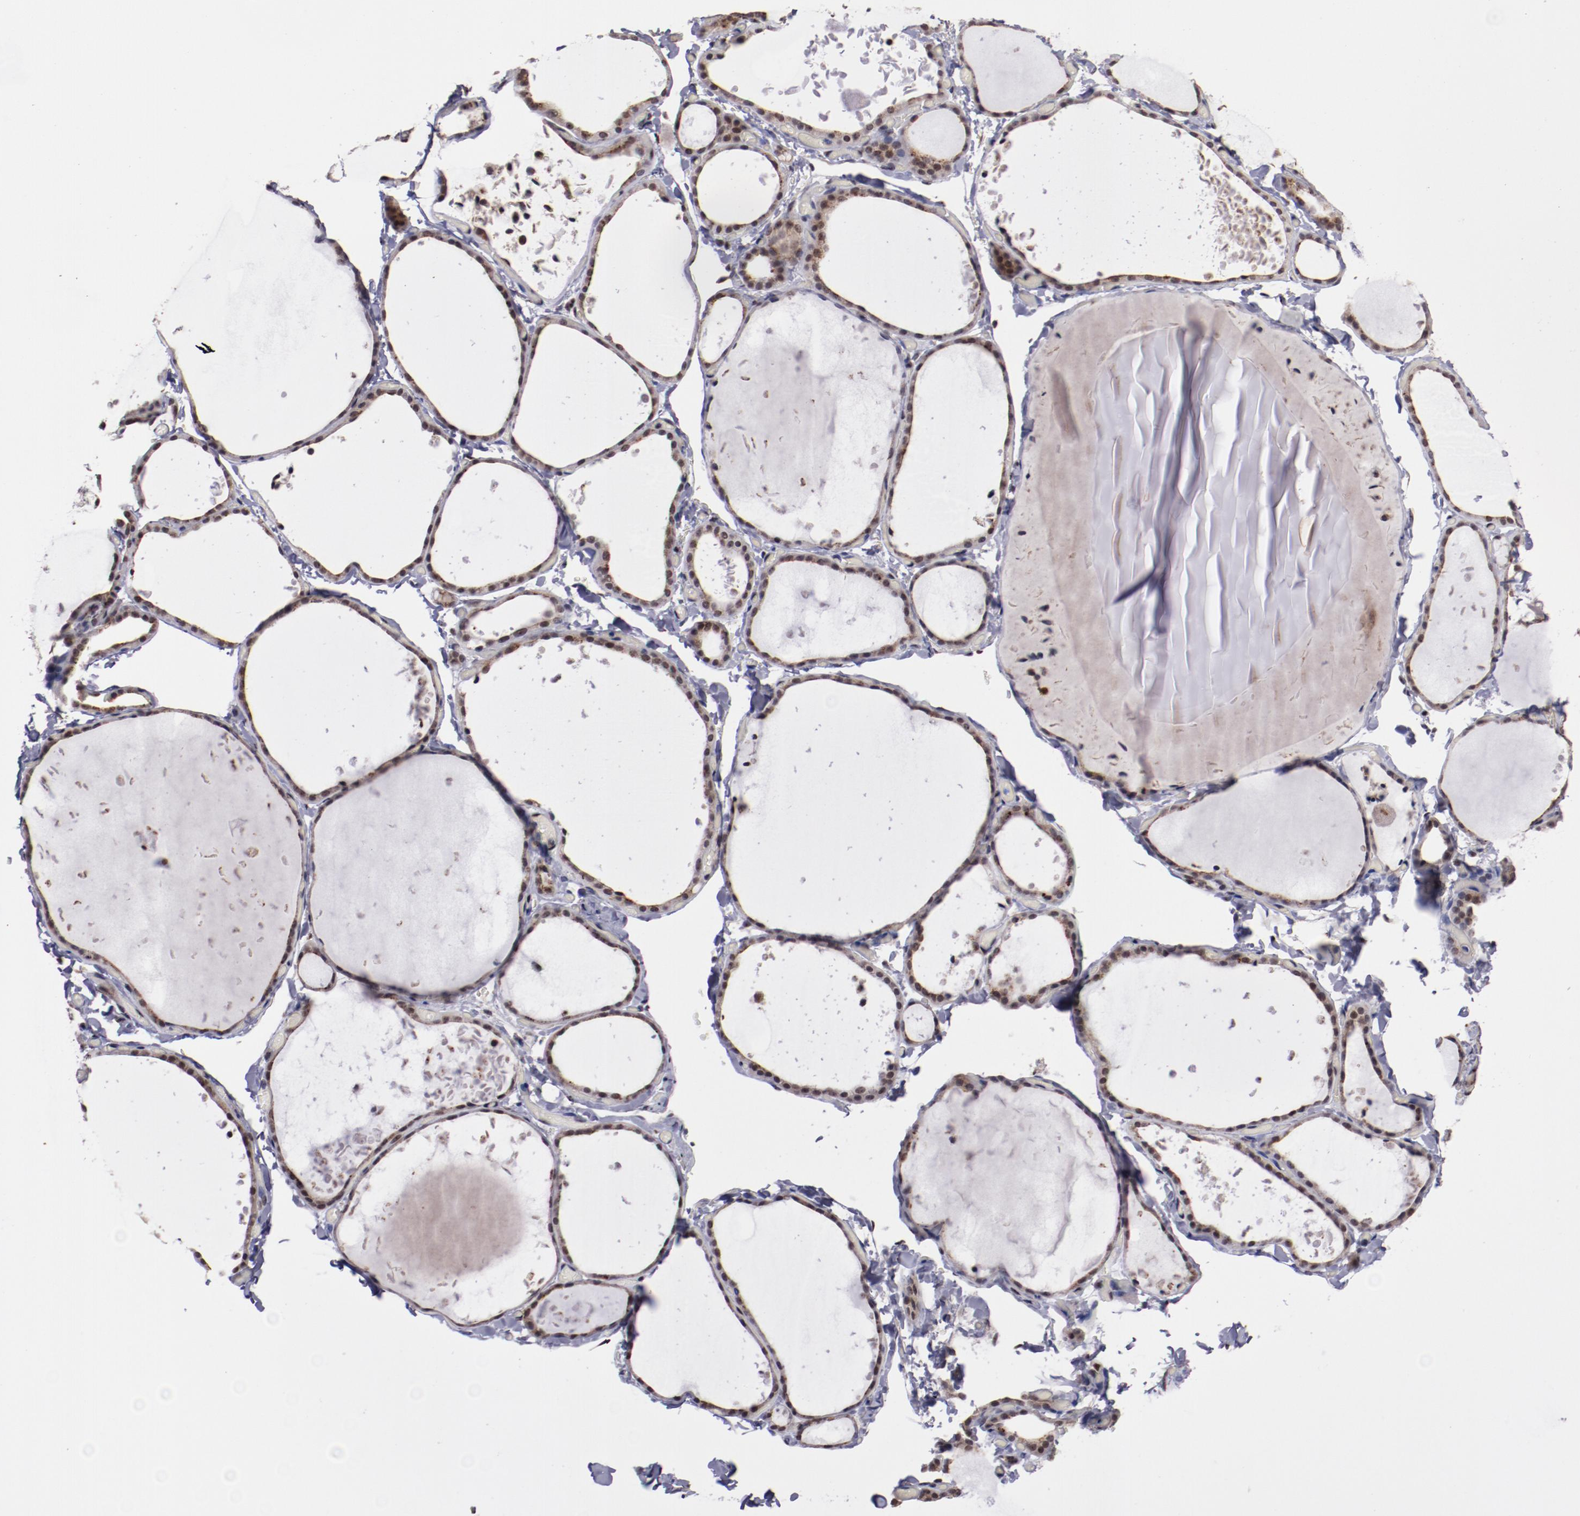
{"staining": {"intensity": "moderate", "quantity": ">75%", "location": "nuclear"}, "tissue": "thyroid gland", "cell_type": "Glandular cells", "image_type": "normal", "snomed": [{"axis": "morphology", "description": "Normal tissue, NOS"}, {"axis": "topography", "description": "Thyroid gland"}], "caption": "IHC of benign human thyroid gland shows medium levels of moderate nuclear positivity in approximately >75% of glandular cells.", "gene": "DDX24", "patient": {"sex": "female", "age": 22}}